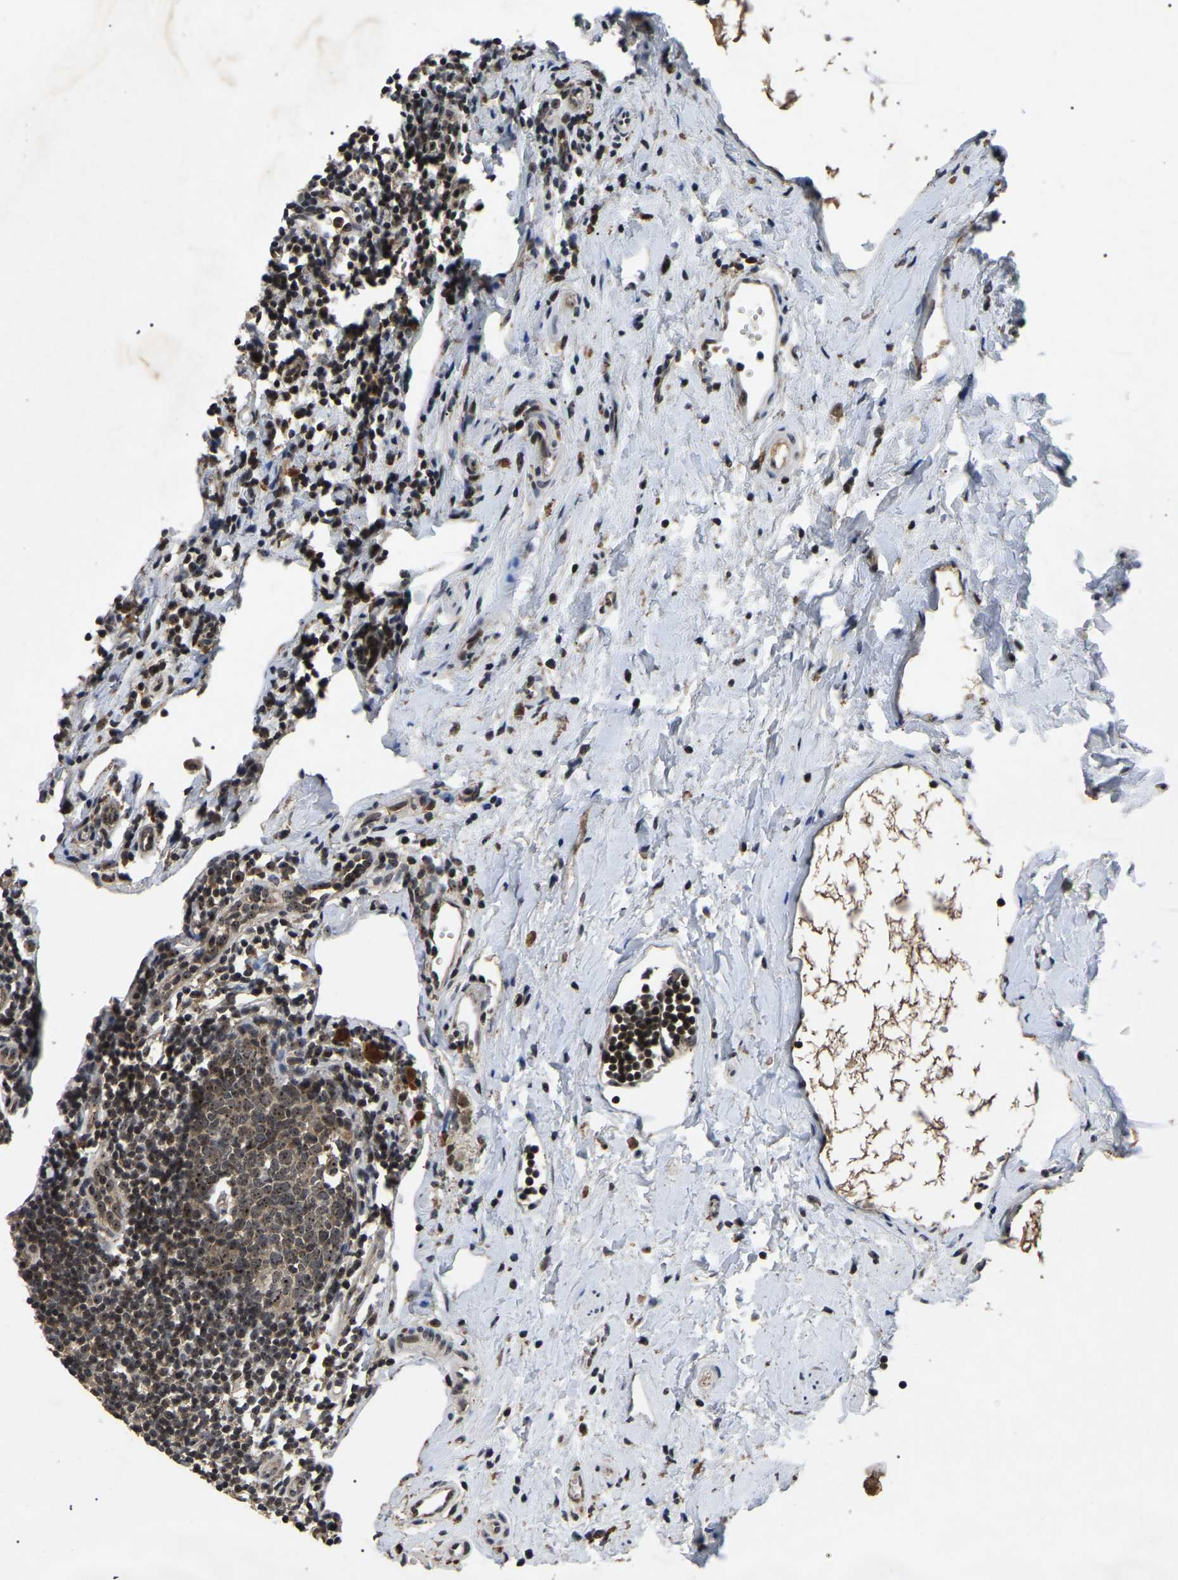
{"staining": {"intensity": "moderate", "quantity": ">75%", "location": "cytoplasmic/membranous,nuclear"}, "tissue": "appendix", "cell_type": "Glandular cells", "image_type": "normal", "snomed": [{"axis": "morphology", "description": "Normal tissue, NOS"}, {"axis": "topography", "description": "Appendix"}], "caption": "Protein staining shows moderate cytoplasmic/membranous,nuclear staining in about >75% of glandular cells in unremarkable appendix. (brown staining indicates protein expression, while blue staining denotes nuclei).", "gene": "RBM28", "patient": {"sex": "female", "age": 20}}